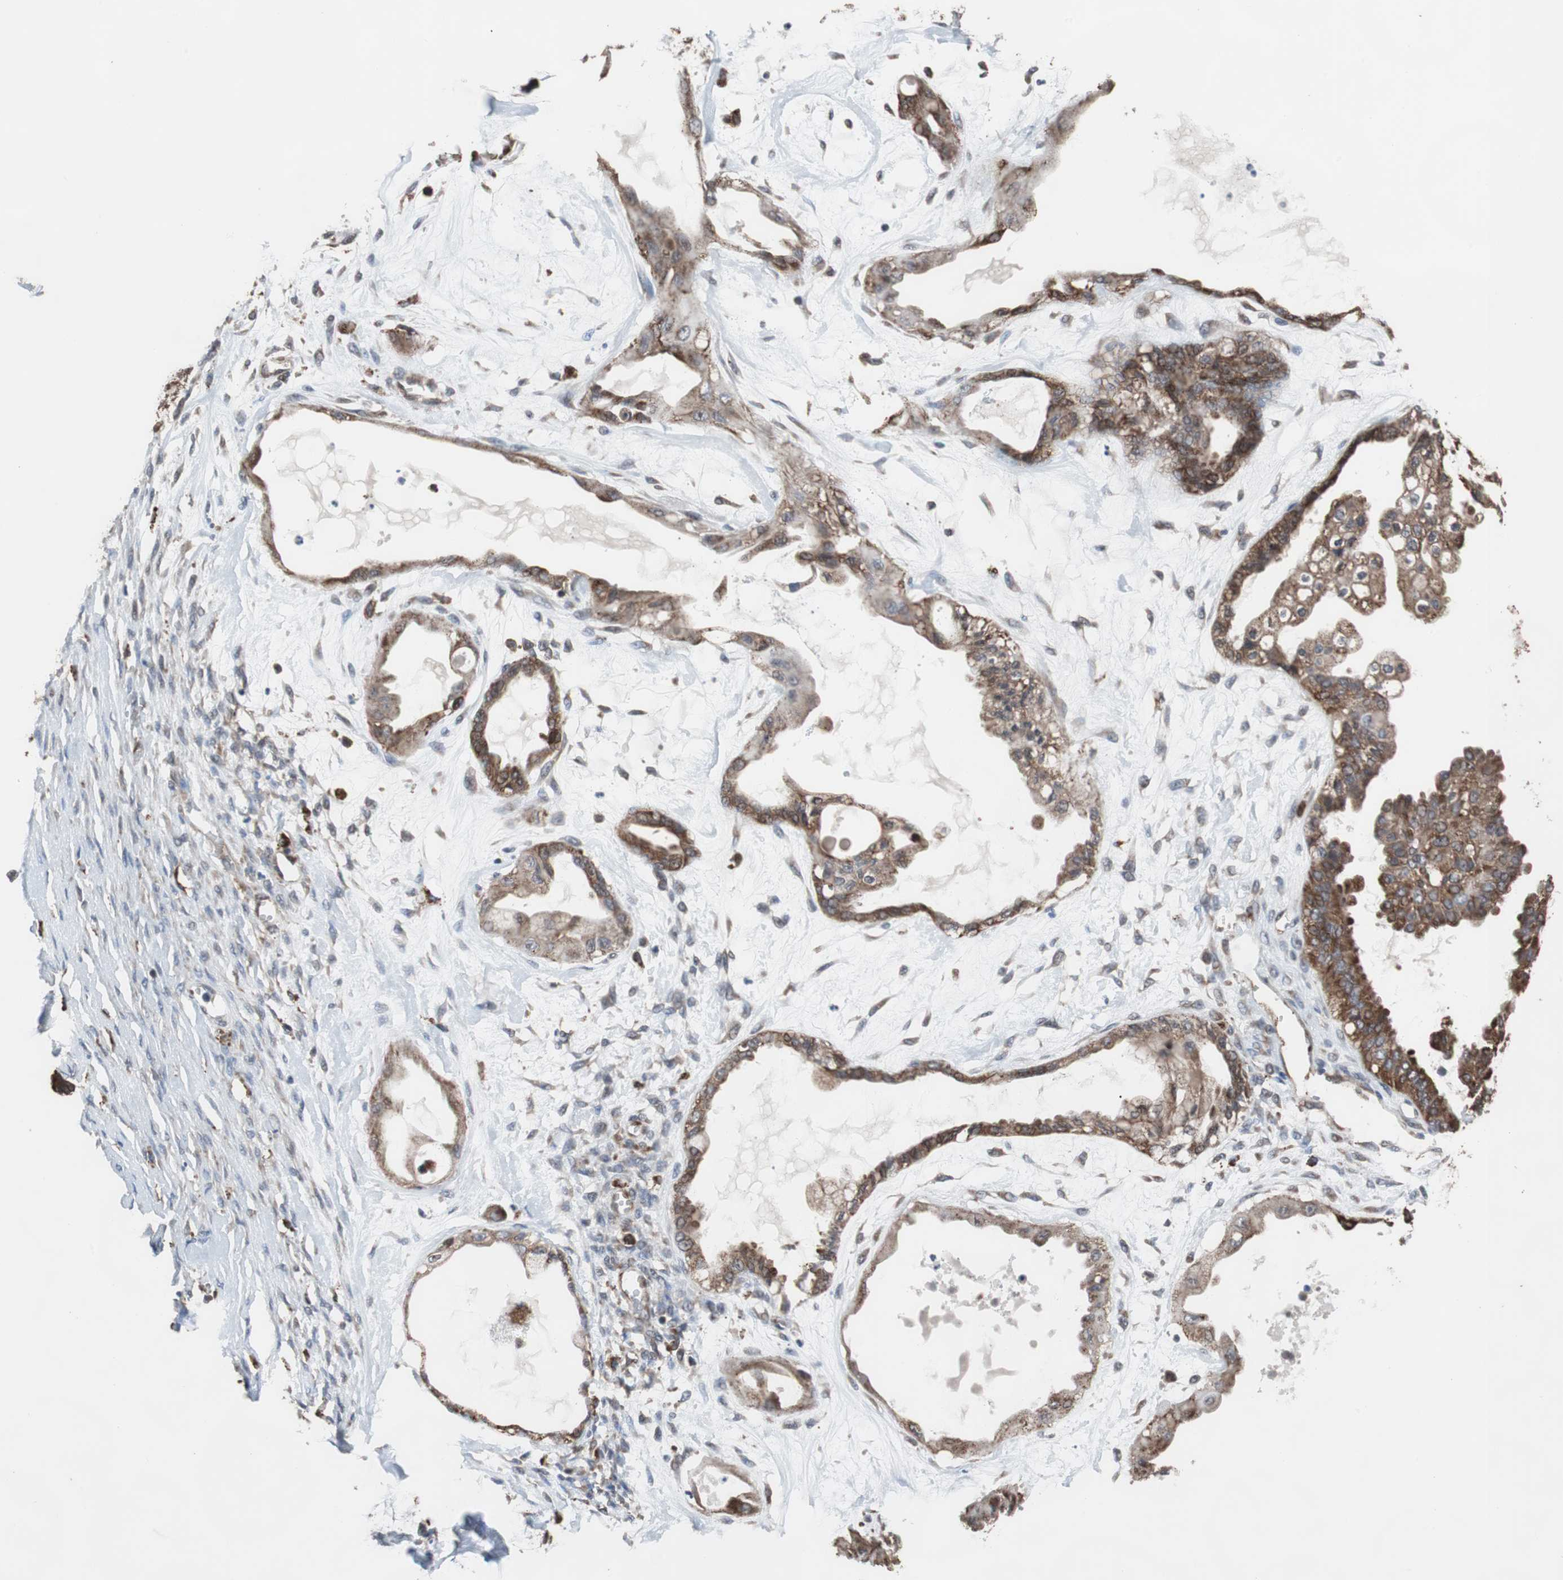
{"staining": {"intensity": "strong", "quantity": ">75%", "location": "cytoplasmic/membranous"}, "tissue": "ovarian cancer", "cell_type": "Tumor cells", "image_type": "cancer", "snomed": [{"axis": "morphology", "description": "Carcinoma, NOS"}, {"axis": "morphology", "description": "Carcinoma, endometroid"}, {"axis": "topography", "description": "Ovary"}], "caption": "A histopathology image of endometroid carcinoma (ovarian) stained for a protein exhibits strong cytoplasmic/membranous brown staining in tumor cells.", "gene": "USP10", "patient": {"sex": "female", "age": 50}}